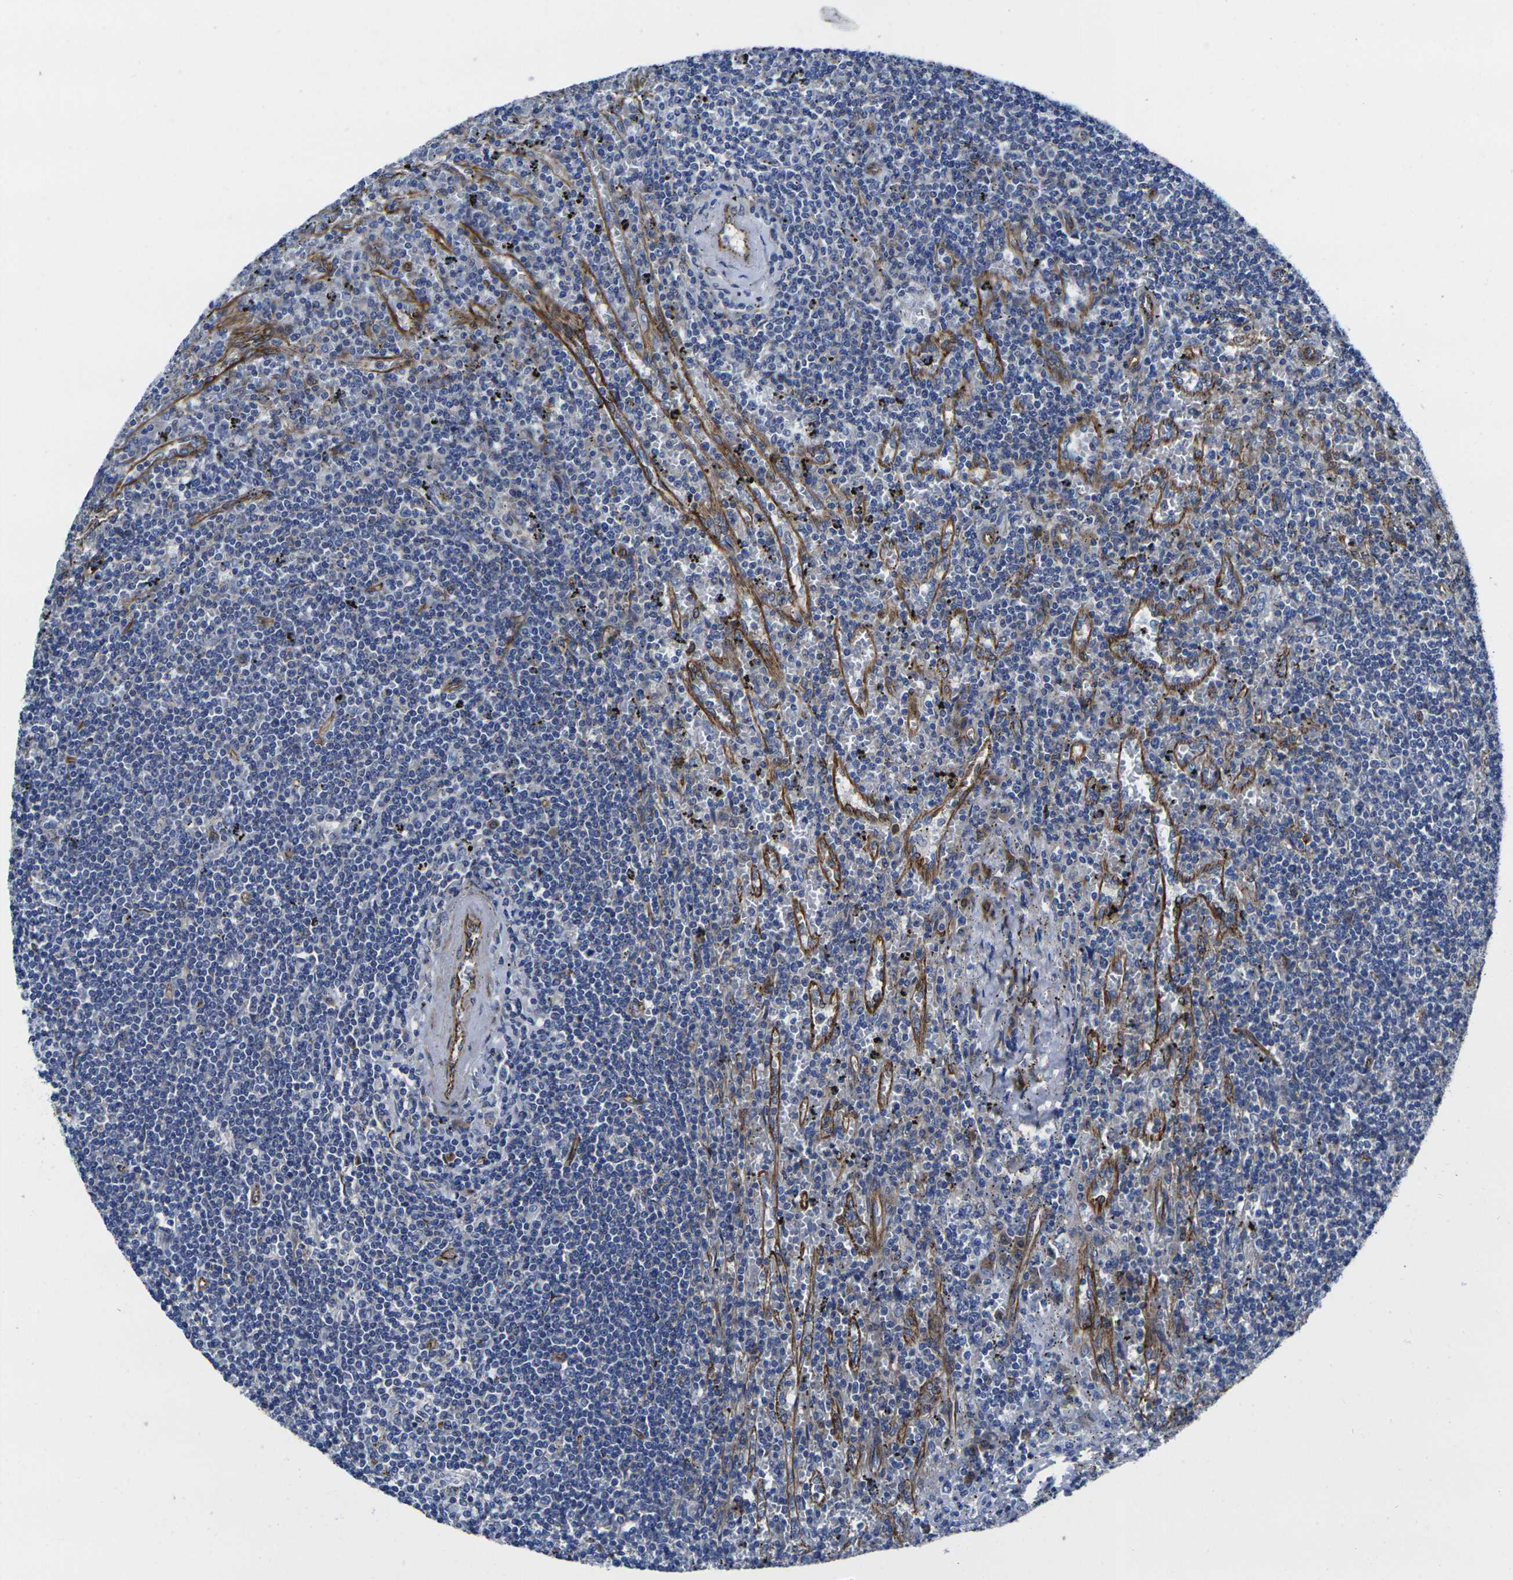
{"staining": {"intensity": "negative", "quantity": "none", "location": "none"}, "tissue": "lymphoma", "cell_type": "Tumor cells", "image_type": "cancer", "snomed": [{"axis": "morphology", "description": "Malignant lymphoma, non-Hodgkin's type, Low grade"}, {"axis": "topography", "description": "Spleen"}], "caption": "Immunohistochemistry (IHC) of human lymphoma demonstrates no staining in tumor cells.", "gene": "NUMB", "patient": {"sex": "male", "age": 76}}